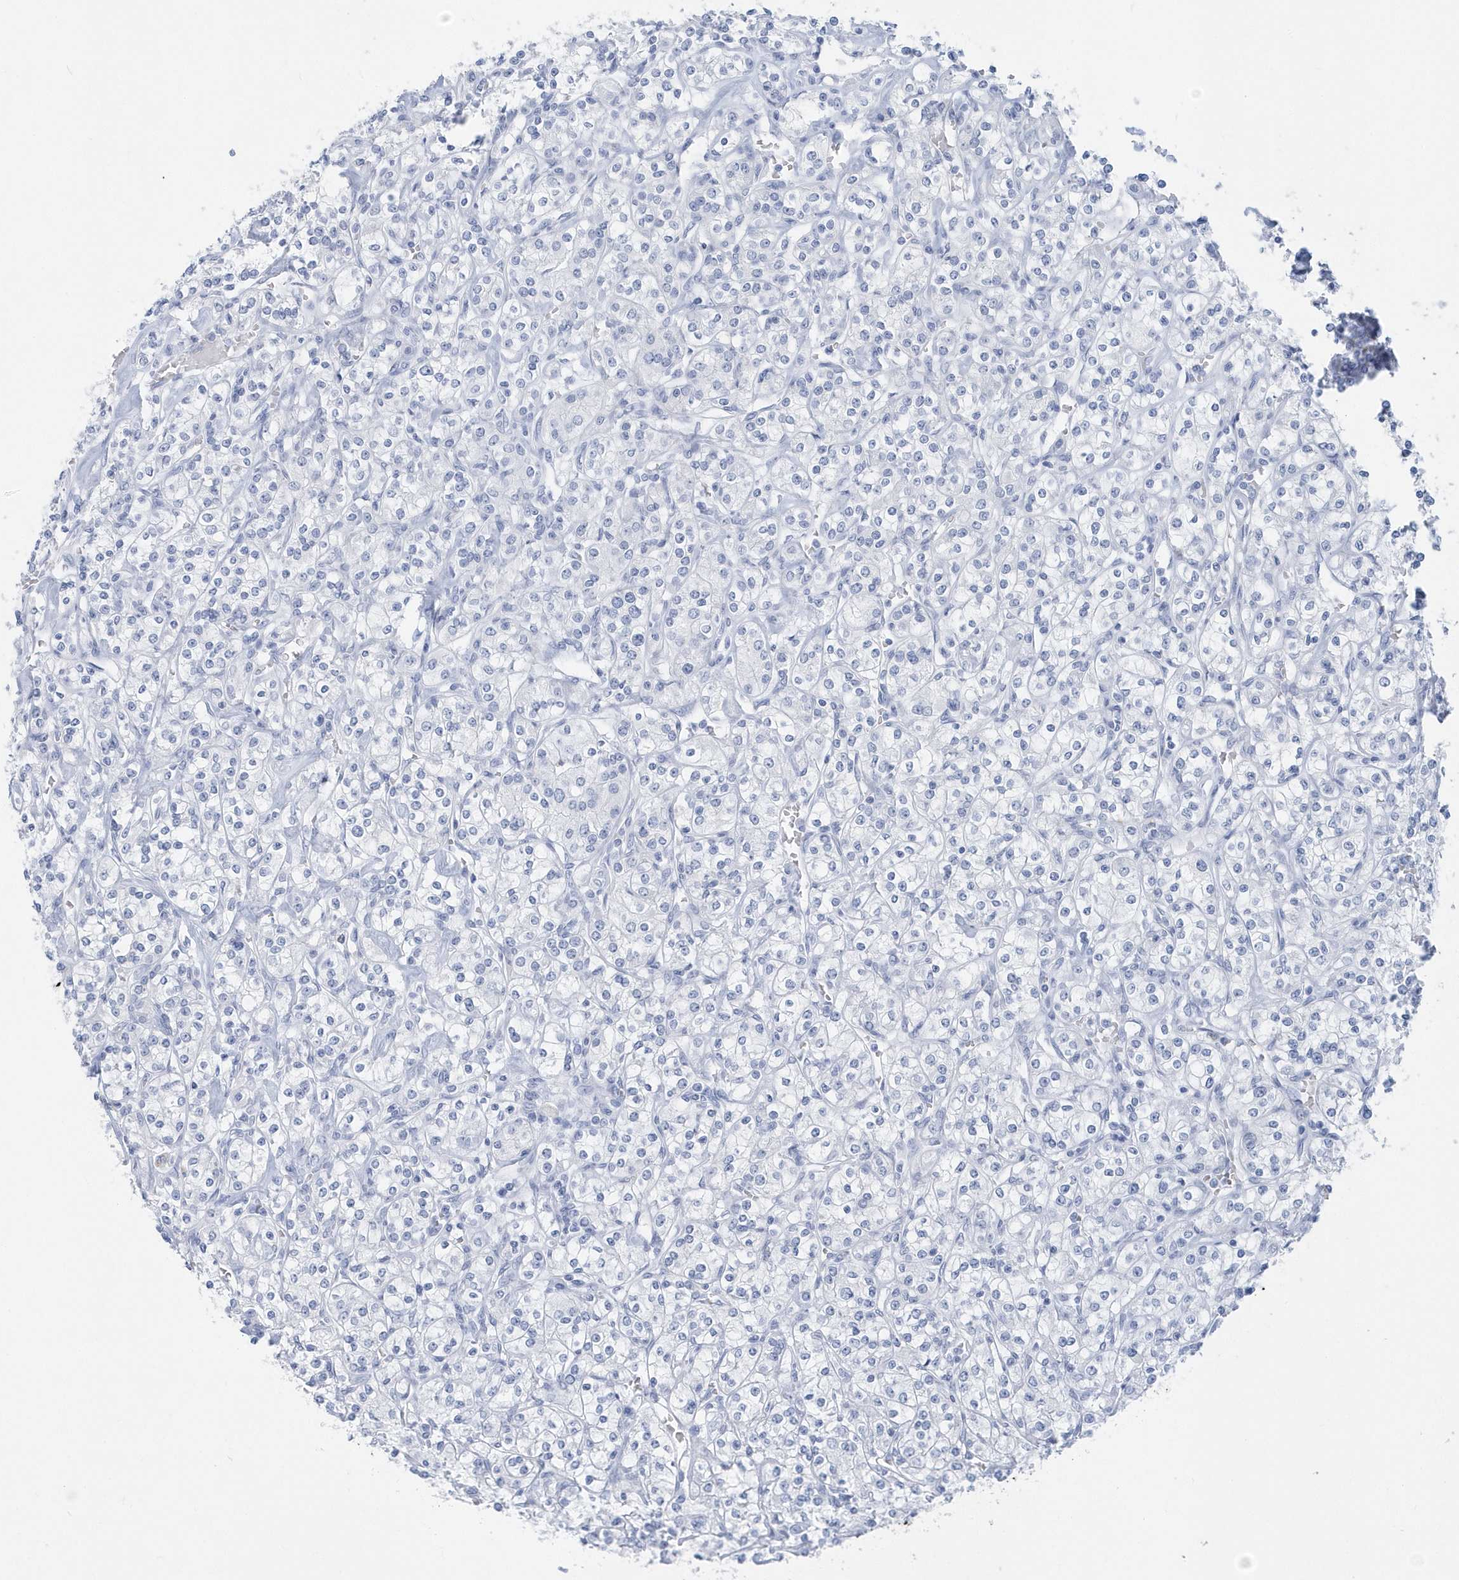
{"staining": {"intensity": "negative", "quantity": "none", "location": "none"}, "tissue": "renal cancer", "cell_type": "Tumor cells", "image_type": "cancer", "snomed": [{"axis": "morphology", "description": "Adenocarcinoma, NOS"}, {"axis": "topography", "description": "Kidney"}], "caption": "IHC histopathology image of human renal cancer (adenocarcinoma) stained for a protein (brown), which reveals no positivity in tumor cells. (DAB IHC visualized using brightfield microscopy, high magnification).", "gene": "PTPRO", "patient": {"sex": "male", "age": 77}}